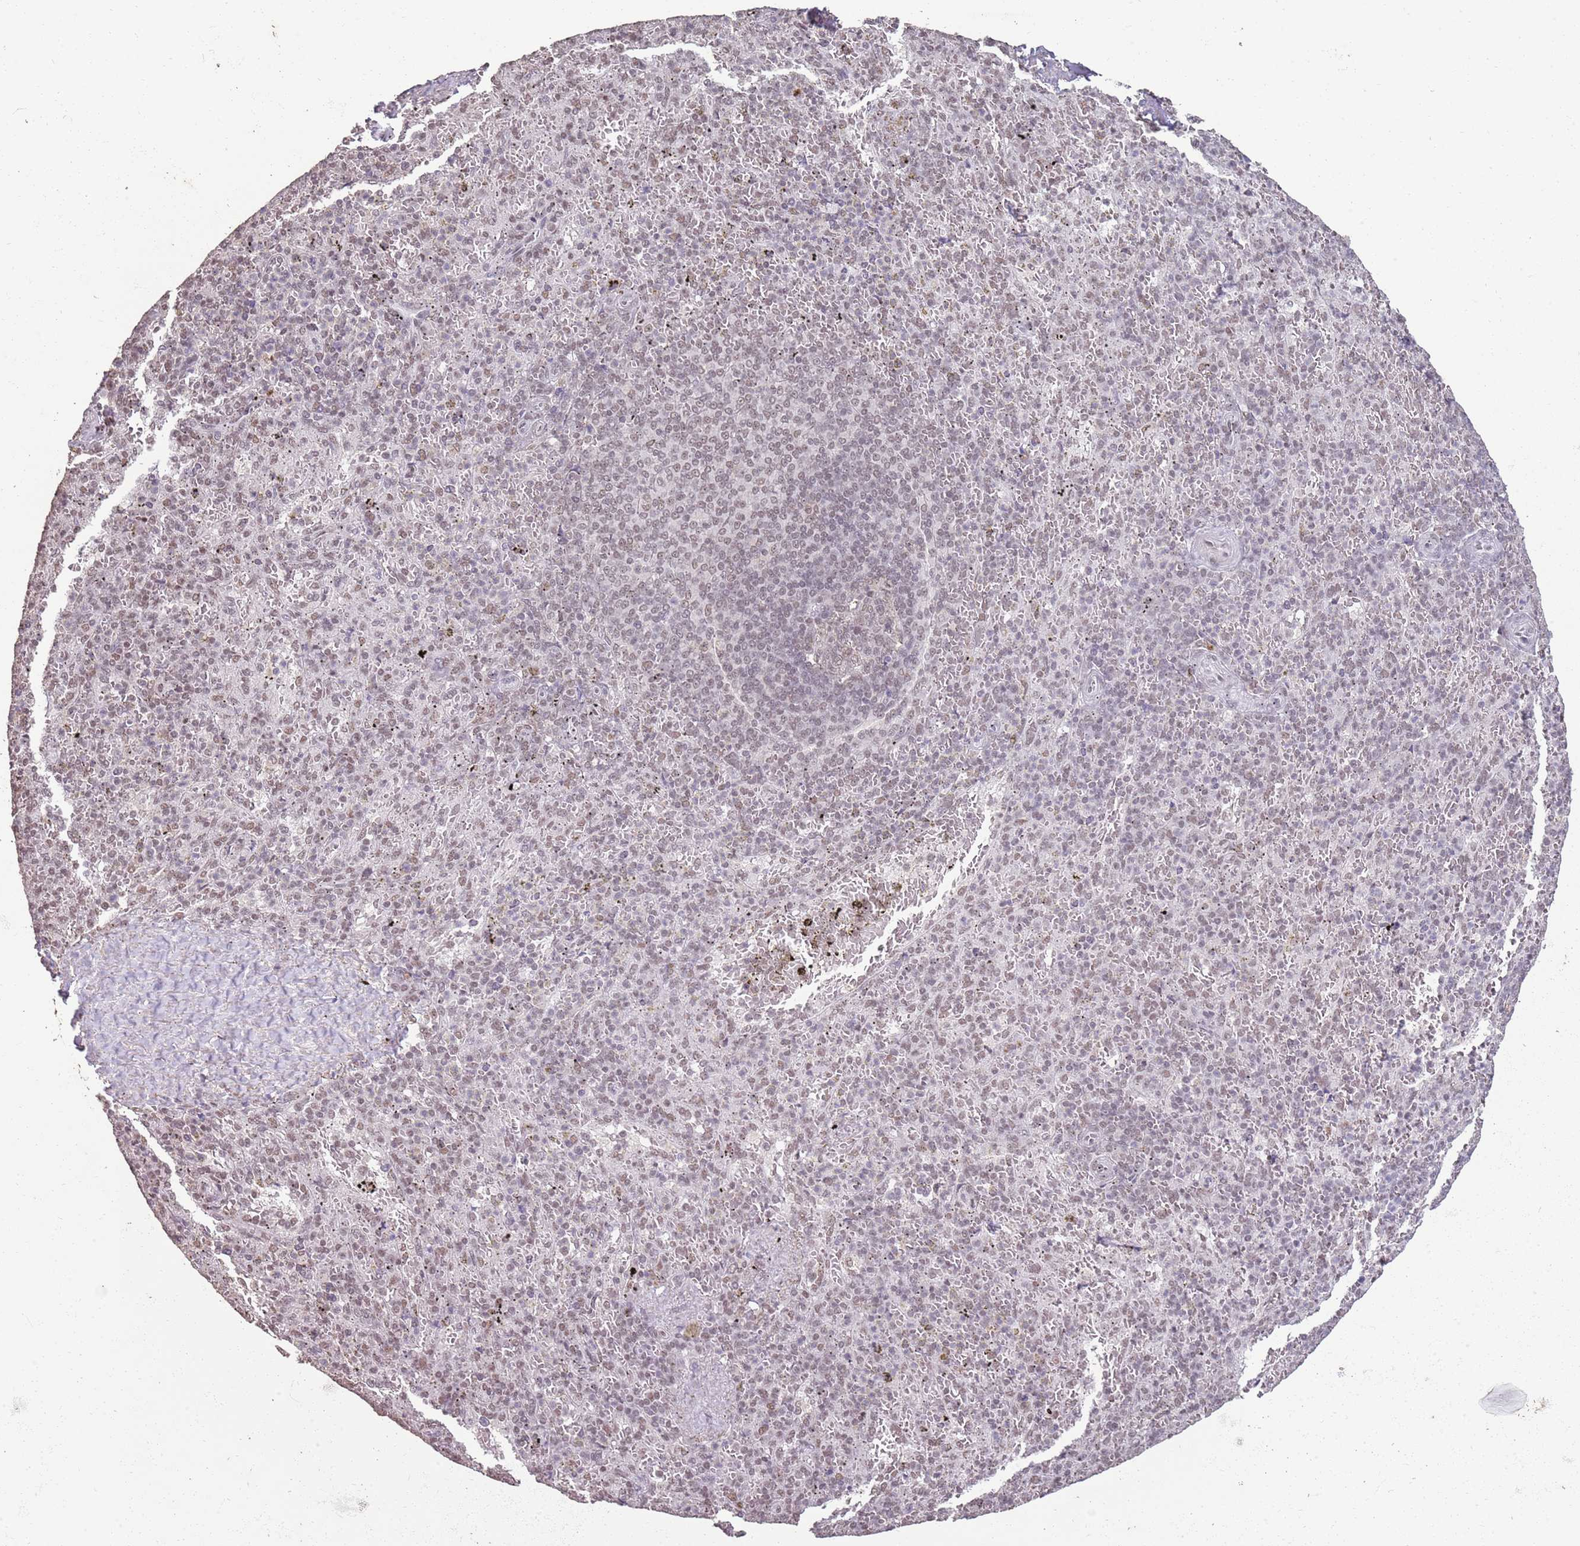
{"staining": {"intensity": "weak", "quantity": "25%-75%", "location": "nuclear"}, "tissue": "spleen", "cell_type": "Cells in red pulp", "image_type": "normal", "snomed": [{"axis": "morphology", "description": "Normal tissue, NOS"}, {"axis": "topography", "description": "Spleen"}], "caption": "Immunohistochemical staining of normal spleen shows 25%-75% levels of weak nuclear protein expression in about 25%-75% of cells in red pulp. Nuclei are stained in blue.", "gene": "ARL14EP", "patient": {"sex": "male", "age": 82}}